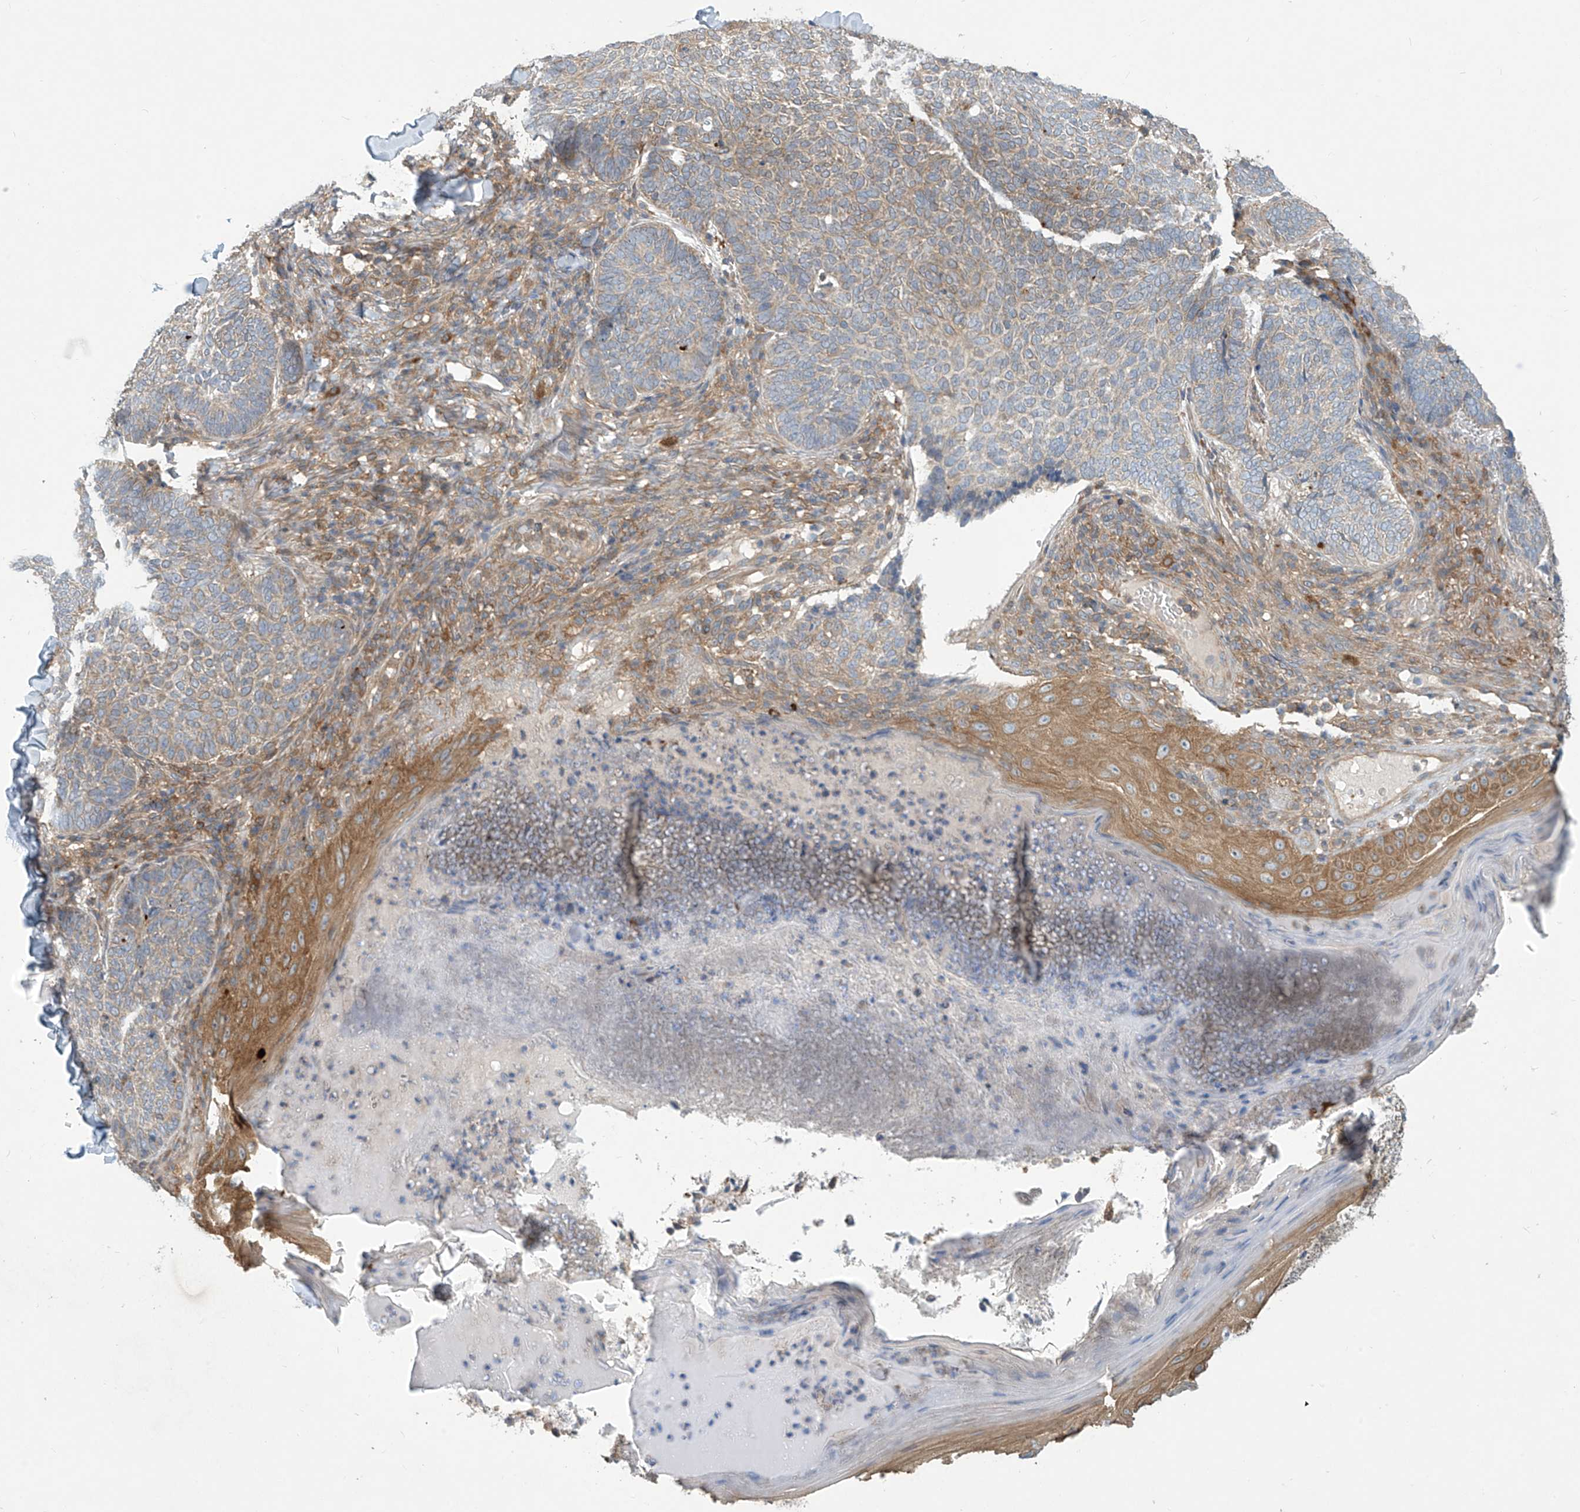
{"staining": {"intensity": "moderate", "quantity": "25%-75%", "location": "cytoplasmic/membranous"}, "tissue": "skin cancer", "cell_type": "Tumor cells", "image_type": "cancer", "snomed": [{"axis": "morphology", "description": "Normal tissue, NOS"}, {"axis": "morphology", "description": "Basal cell carcinoma"}, {"axis": "topography", "description": "Skin"}], "caption": "Tumor cells show moderate cytoplasmic/membranous expression in approximately 25%-75% of cells in skin basal cell carcinoma.", "gene": "ADI1", "patient": {"sex": "male", "age": 50}}